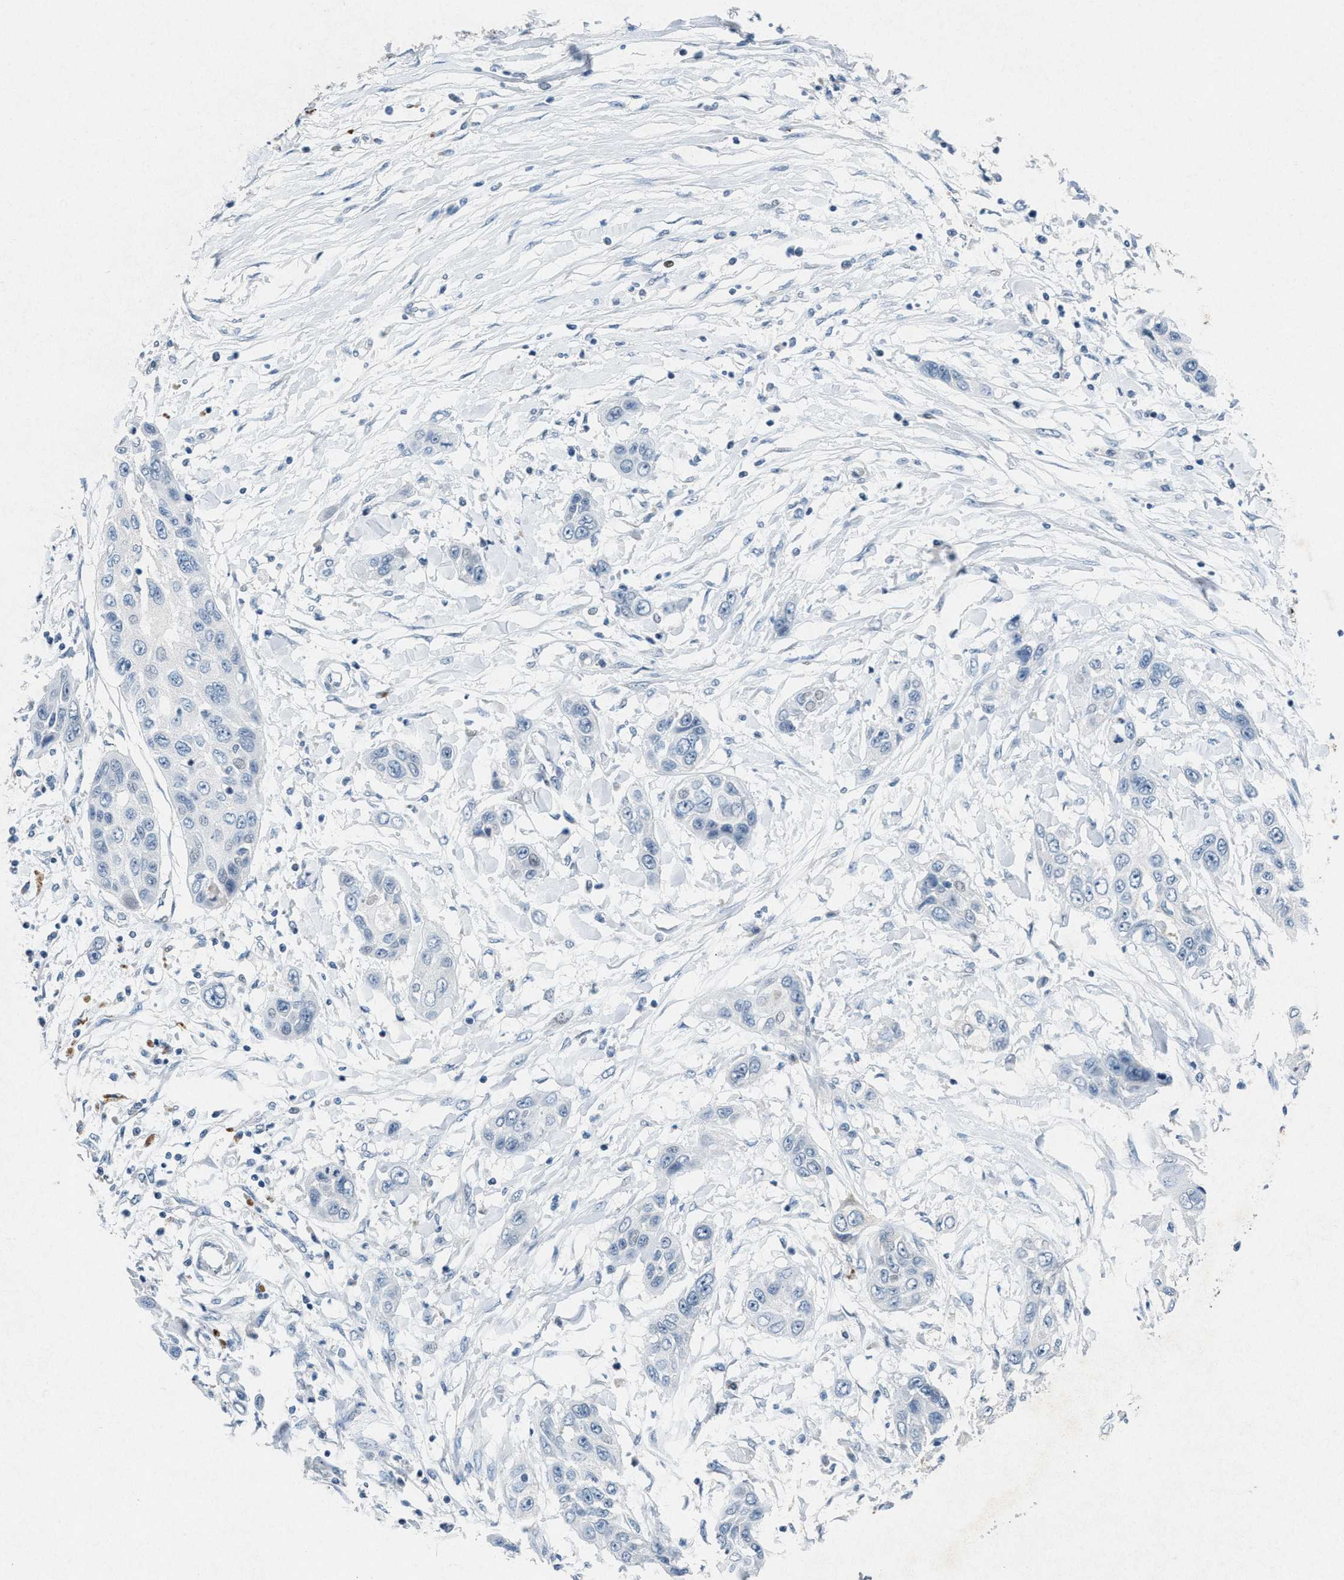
{"staining": {"intensity": "negative", "quantity": "none", "location": "none"}, "tissue": "pancreatic cancer", "cell_type": "Tumor cells", "image_type": "cancer", "snomed": [{"axis": "morphology", "description": "Adenocarcinoma, NOS"}, {"axis": "topography", "description": "Pancreas"}], "caption": "The immunohistochemistry image has no significant staining in tumor cells of pancreatic cancer tissue. Nuclei are stained in blue.", "gene": "SLC5A5", "patient": {"sex": "female", "age": 70}}